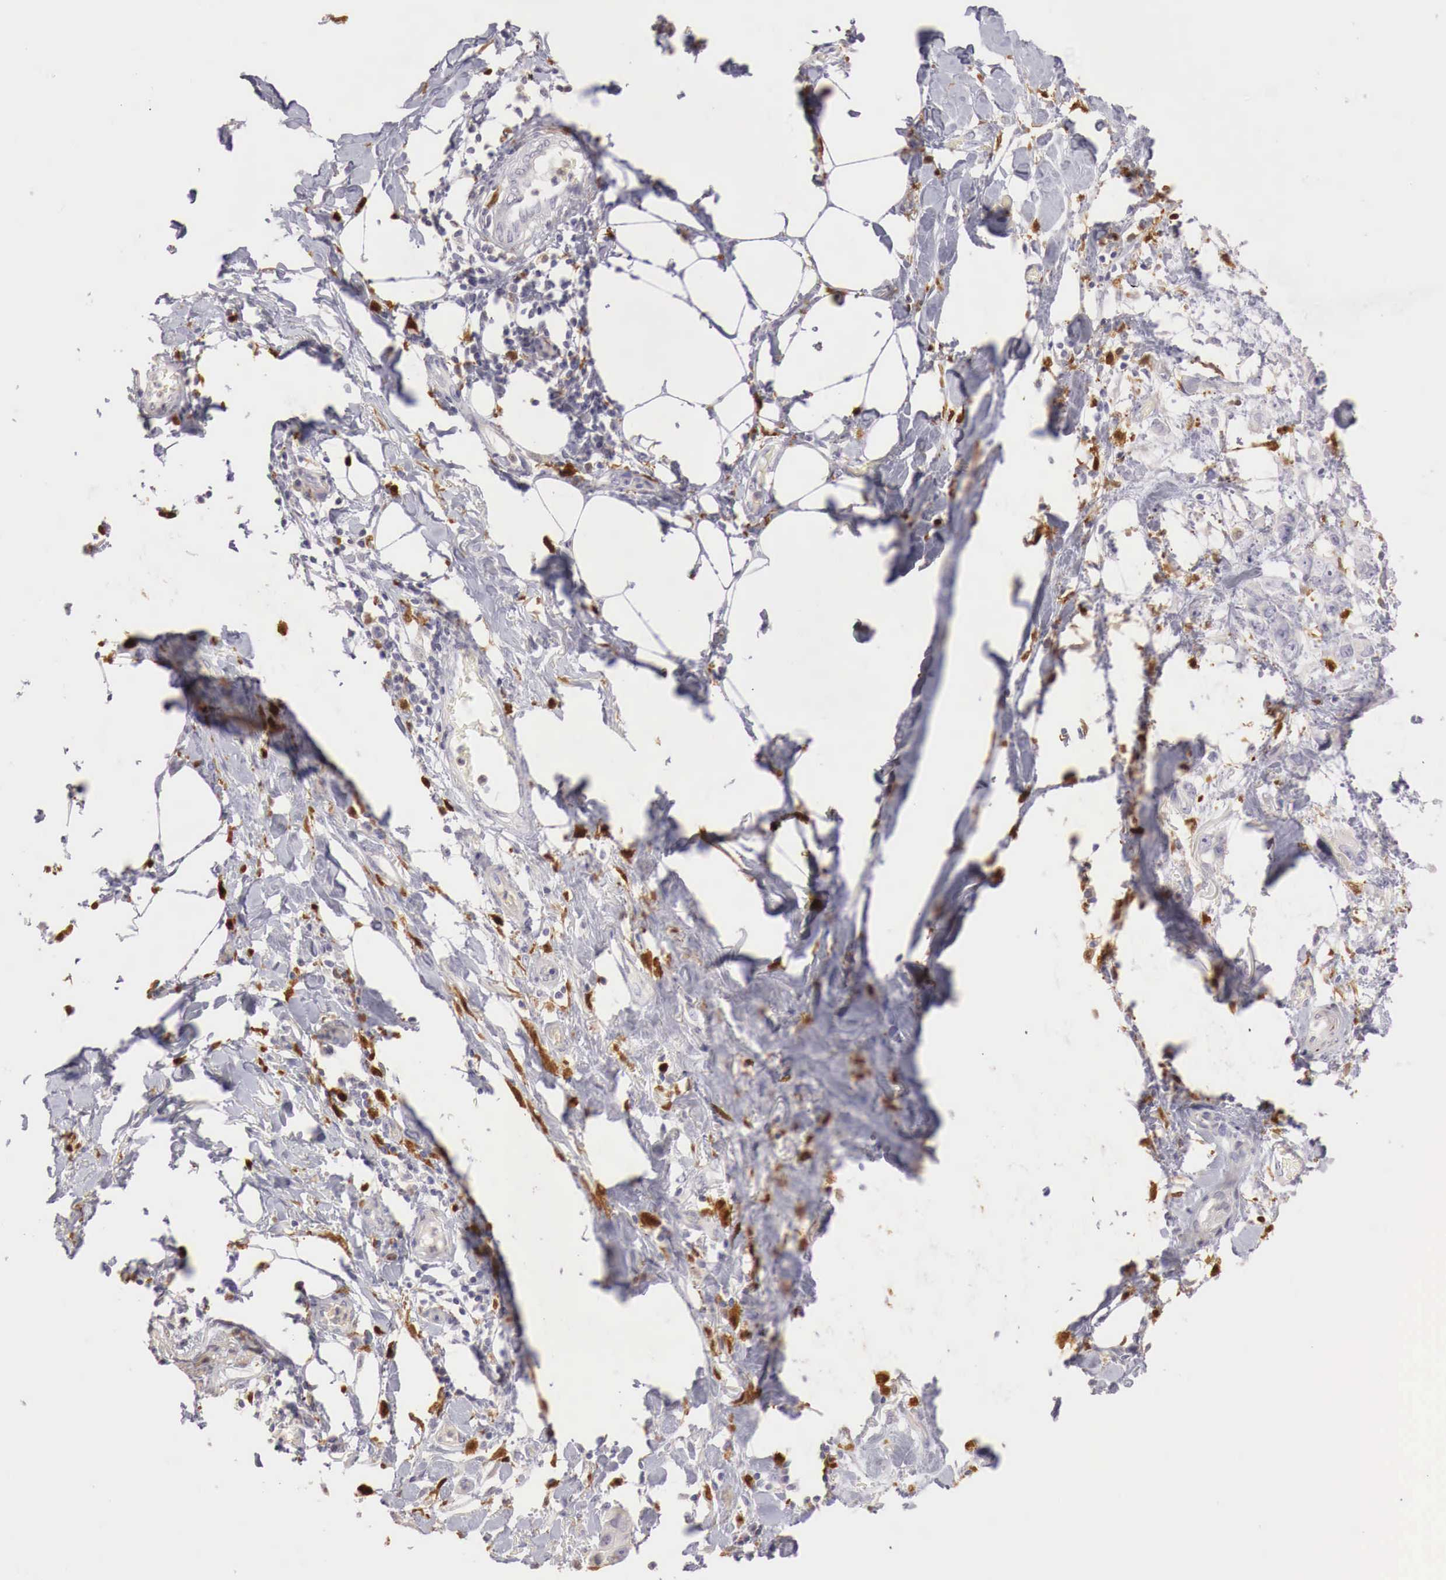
{"staining": {"intensity": "negative", "quantity": "none", "location": "none"}, "tissue": "stomach cancer", "cell_type": "Tumor cells", "image_type": "cancer", "snomed": [{"axis": "morphology", "description": "Adenocarcinoma, NOS"}, {"axis": "topography", "description": "Stomach, upper"}], "caption": "A histopathology image of stomach cancer (adenocarcinoma) stained for a protein reveals no brown staining in tumor cells.", "gene": "RENBP", "patient": {"sex": "male", "age": 47}}